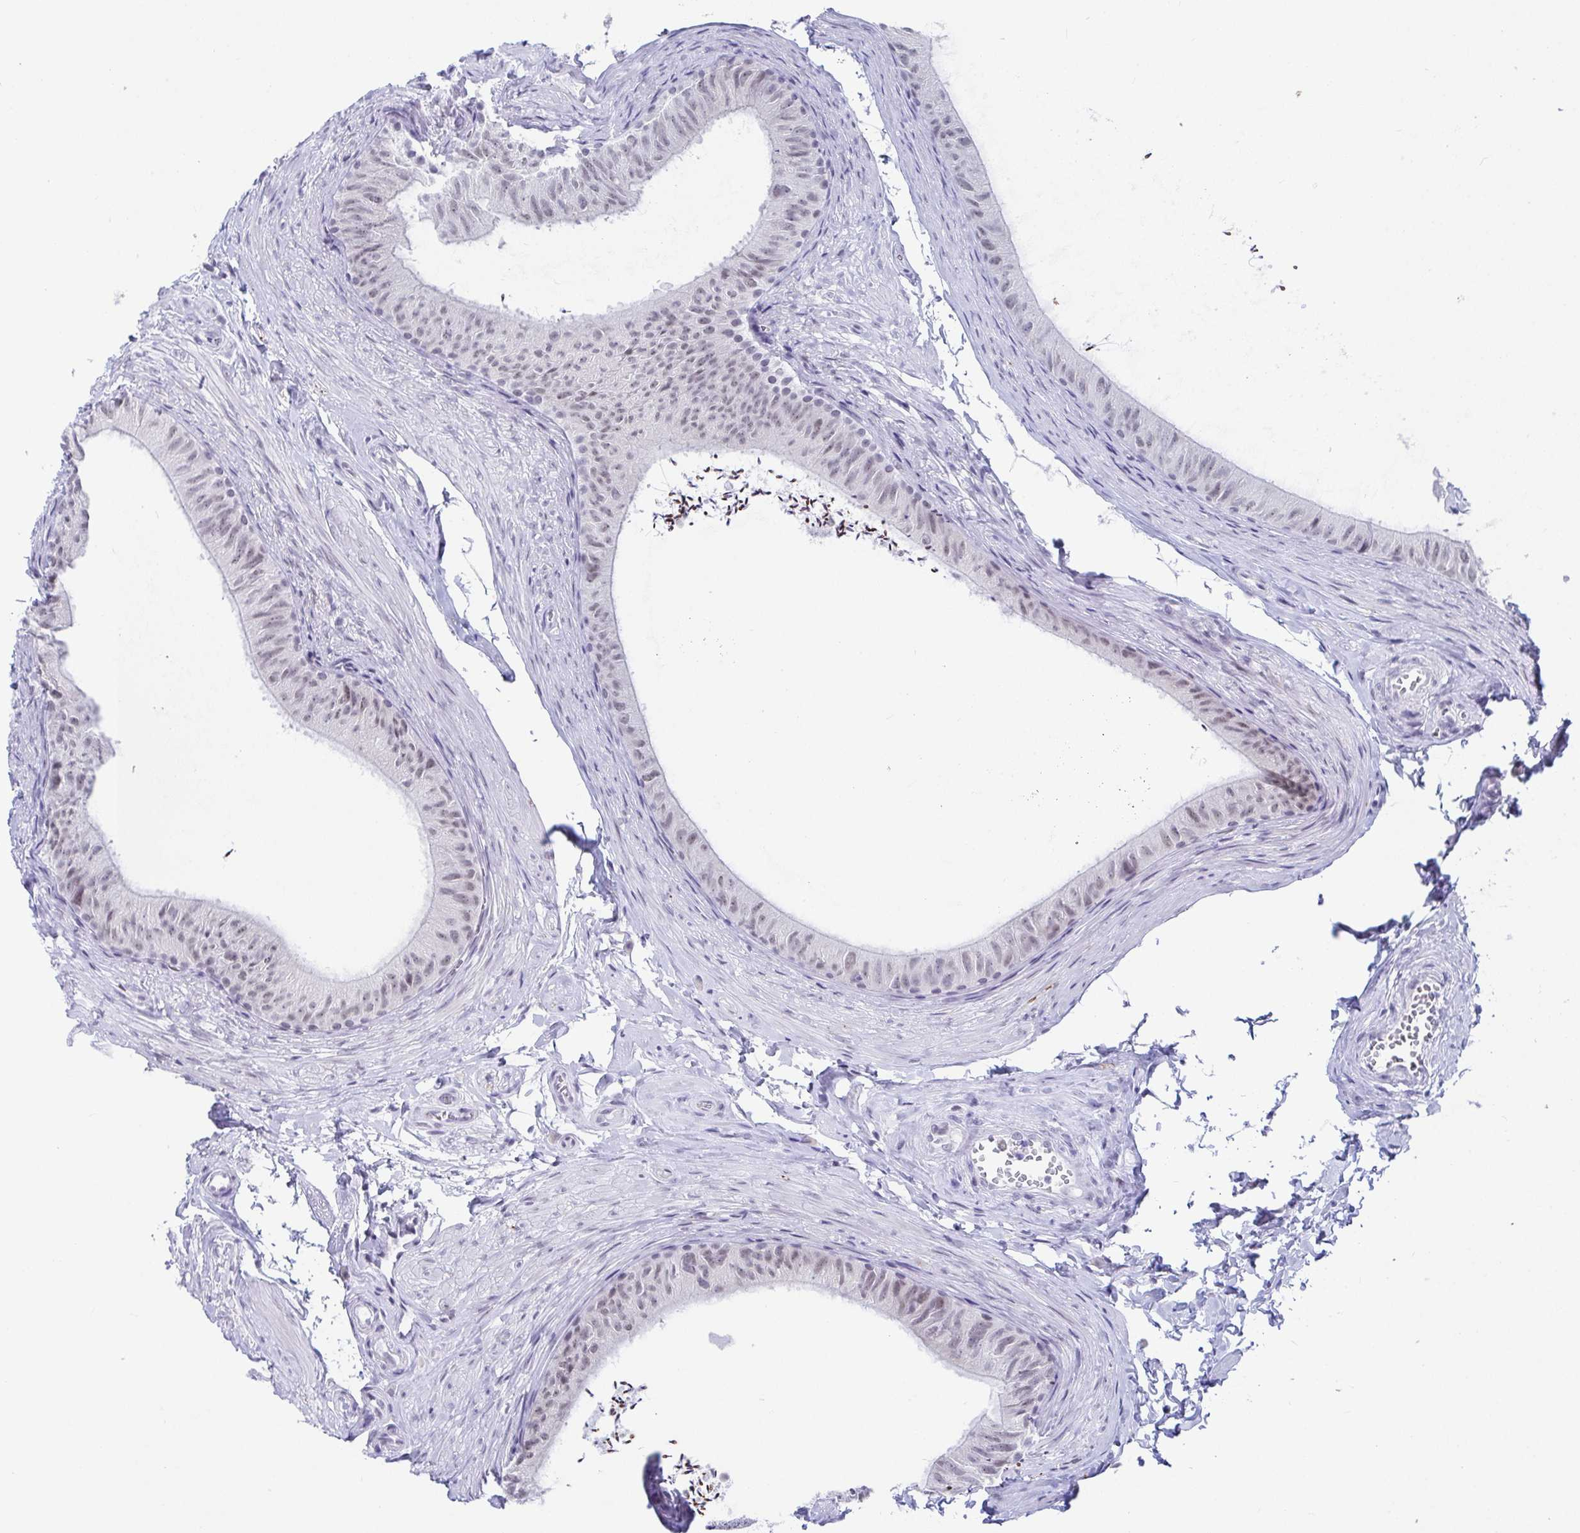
{"staining": {"intensity": "negative", "quantity": "none", "location": "none"}, "tissue": "epididymis", "cell_type": "Glandular cells", "image_type": "normal", "snomed": [{"axis": "morphology", "description": "Normal tissue, NOS"}, {"axis": "topography", "description": "Epididymis, spermatic cord, NOS"}, {"axis": "topography", "description": "Epididymis"}, {"axis": "topography", "description": "Peripheral nerve tissue"}], "caption": "Immunohistochemical staining of benign human epididymis demonstrates no significant expression in glandular cells.", "gene": "WDR72", "patient": {"sex": "male", "age": 29}}